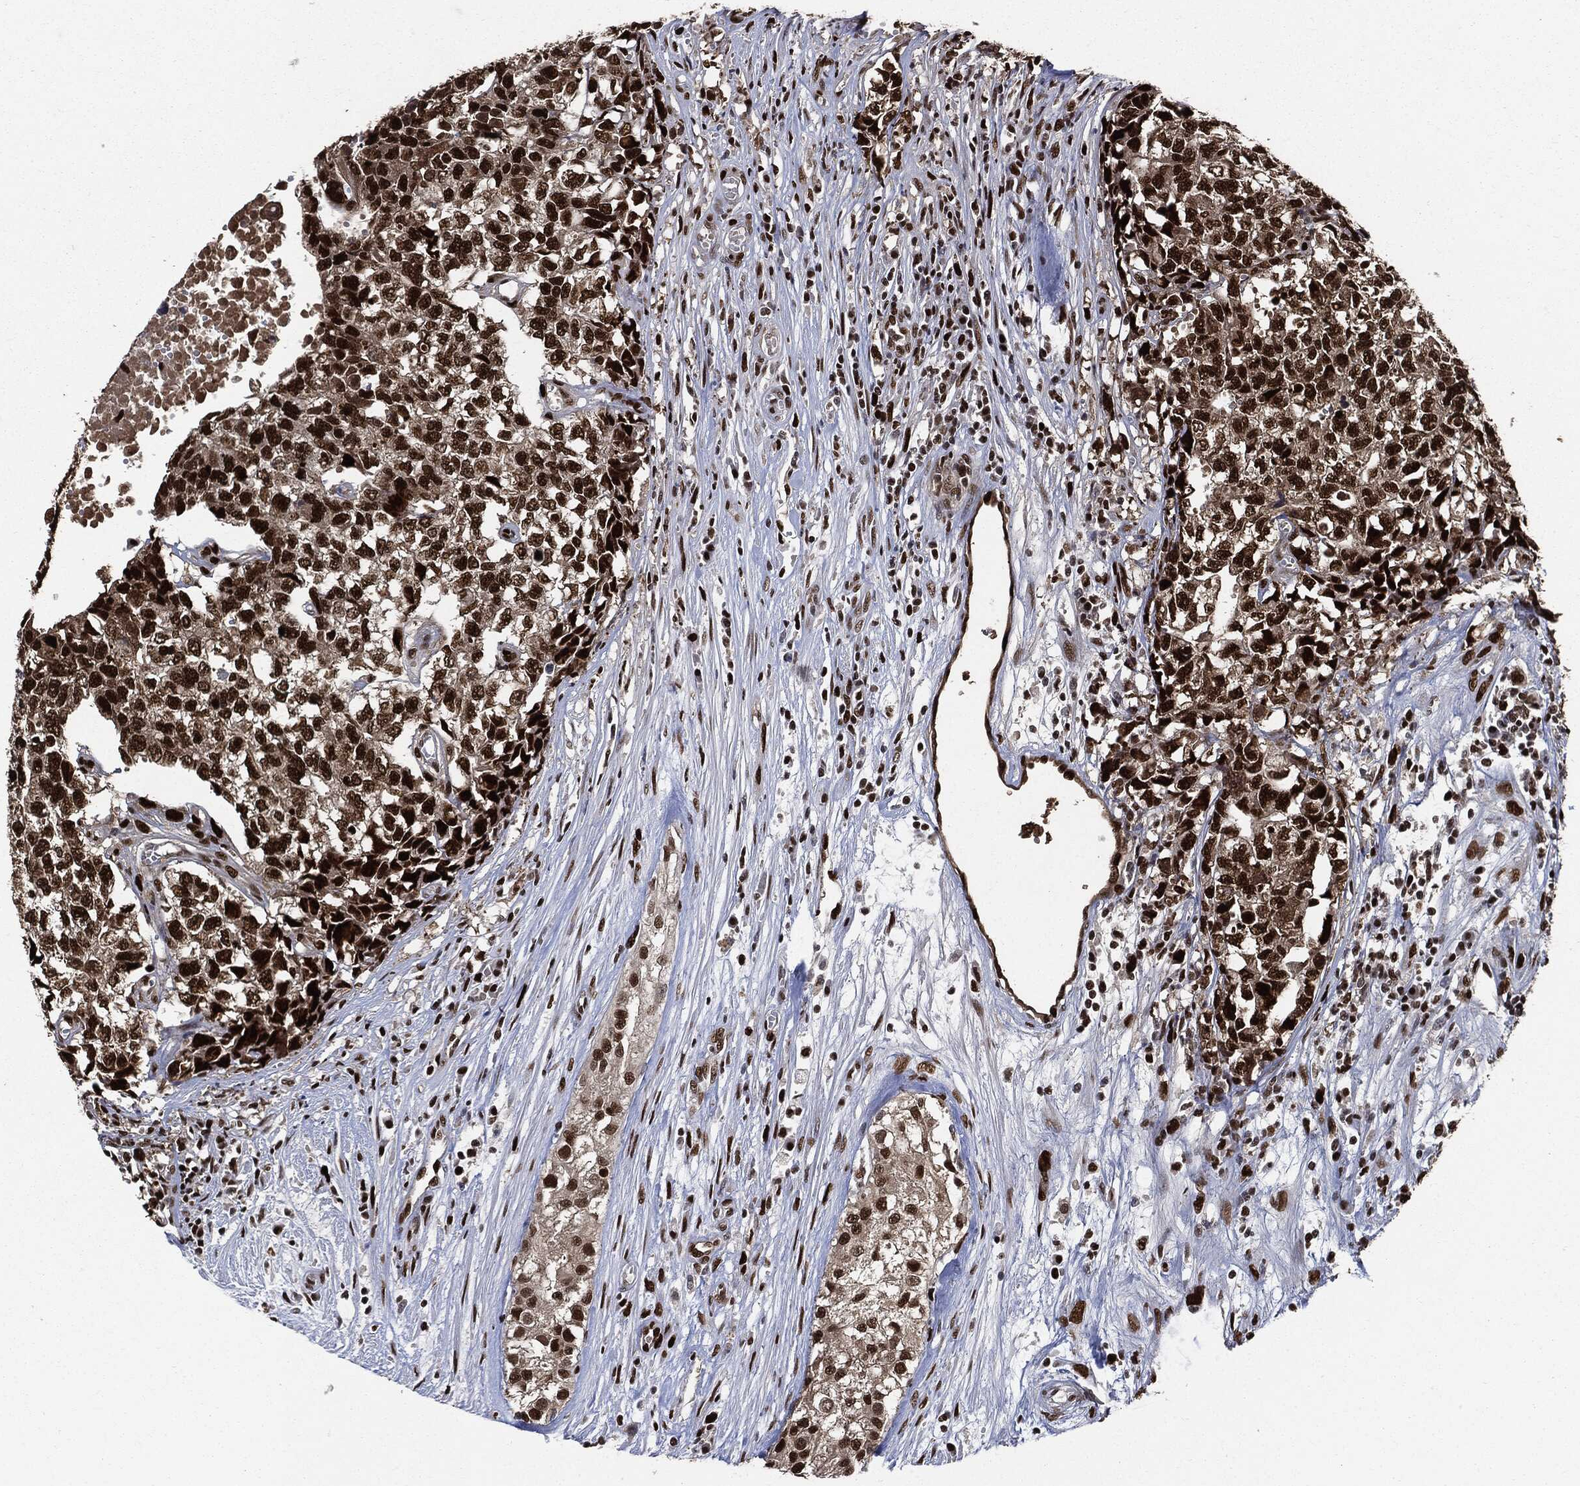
{"staining": {"intensity": "strong", "quantity": ">75%", "location": "nuclear"}, "tissue": "testis cancer", "cell_type": "Tumor cells", "image_type": "cancer", "snomed": [{"axis": "morphology", "description": "Seminoma, NOS"}, {"axis": "morphology", "description": "Carcinoma, Embryonal, NOS"}, {"axis": "topography", "description": "Testis"}], "caption": "Immunohistochemical staining of human testis seminoma shows strong nuclear protein staining in about >75% of tumor cells.", "gene": "PCNA", "patient": {"sex": "male", "age": 22}}